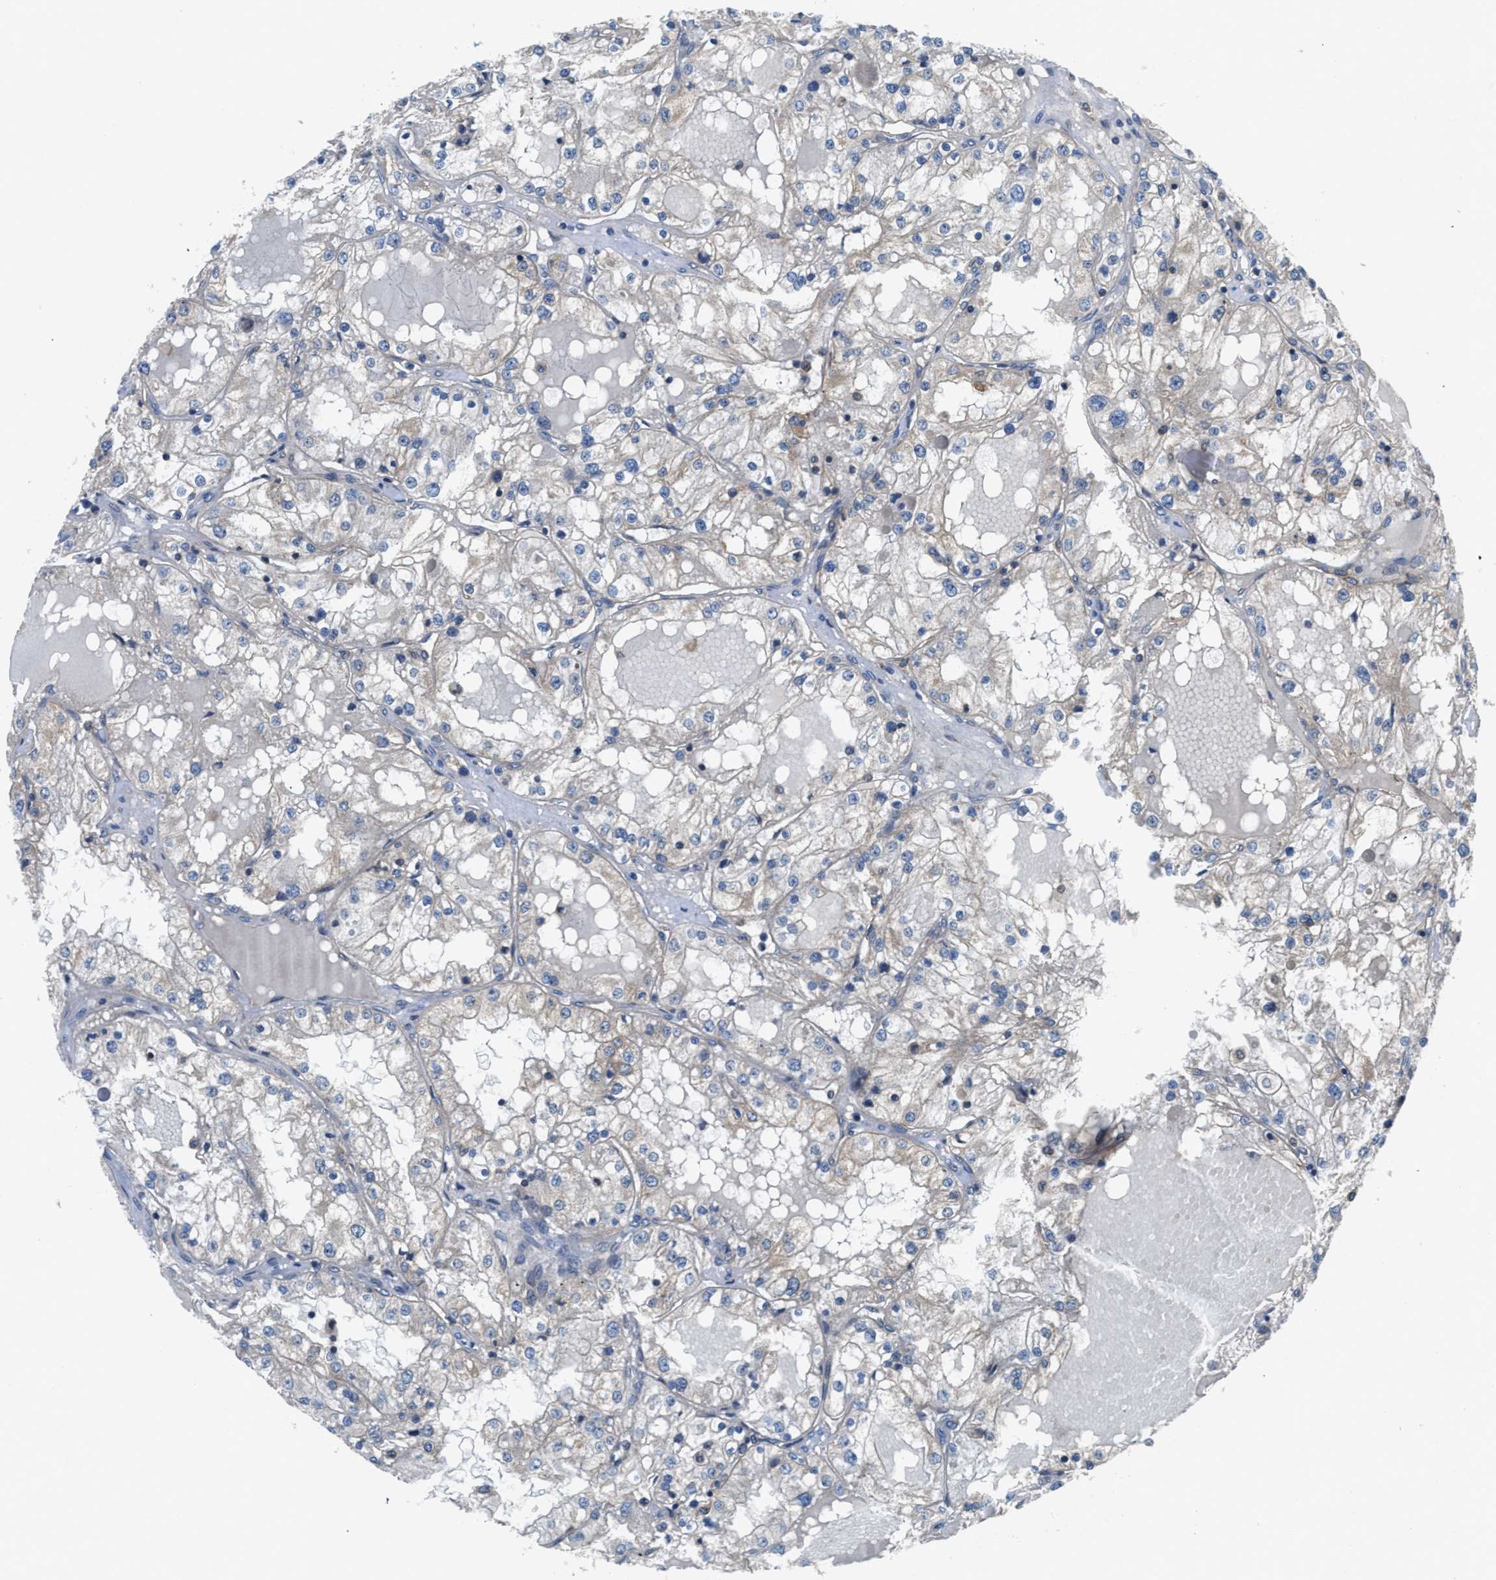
{"staining": {"intensity": "negative", "quantity": "none", "location": "none"}, "tissue": "renal cancer", "cell_type": "Tumor cells", "image_type": "cancer", "snomed": [{"axis": "morphology", "description": "Adenocarcinoma, NOS"}, {"axis": "topography", "description": "Kidney"}], "caption": "The immunohistochemistry (IHC) micrograph has no significant staining in tumor cells of adenocarcinoma (renal) tissue. The staining was performed using DAB (3,3'-diaminobenzidine) to visualize the protein expression in brown, while the nuclei were stained in blue with hematoxylin (Magnification: 20x).", "gene": "PANX1", "patient": {"sex": "male", "age": 68}}